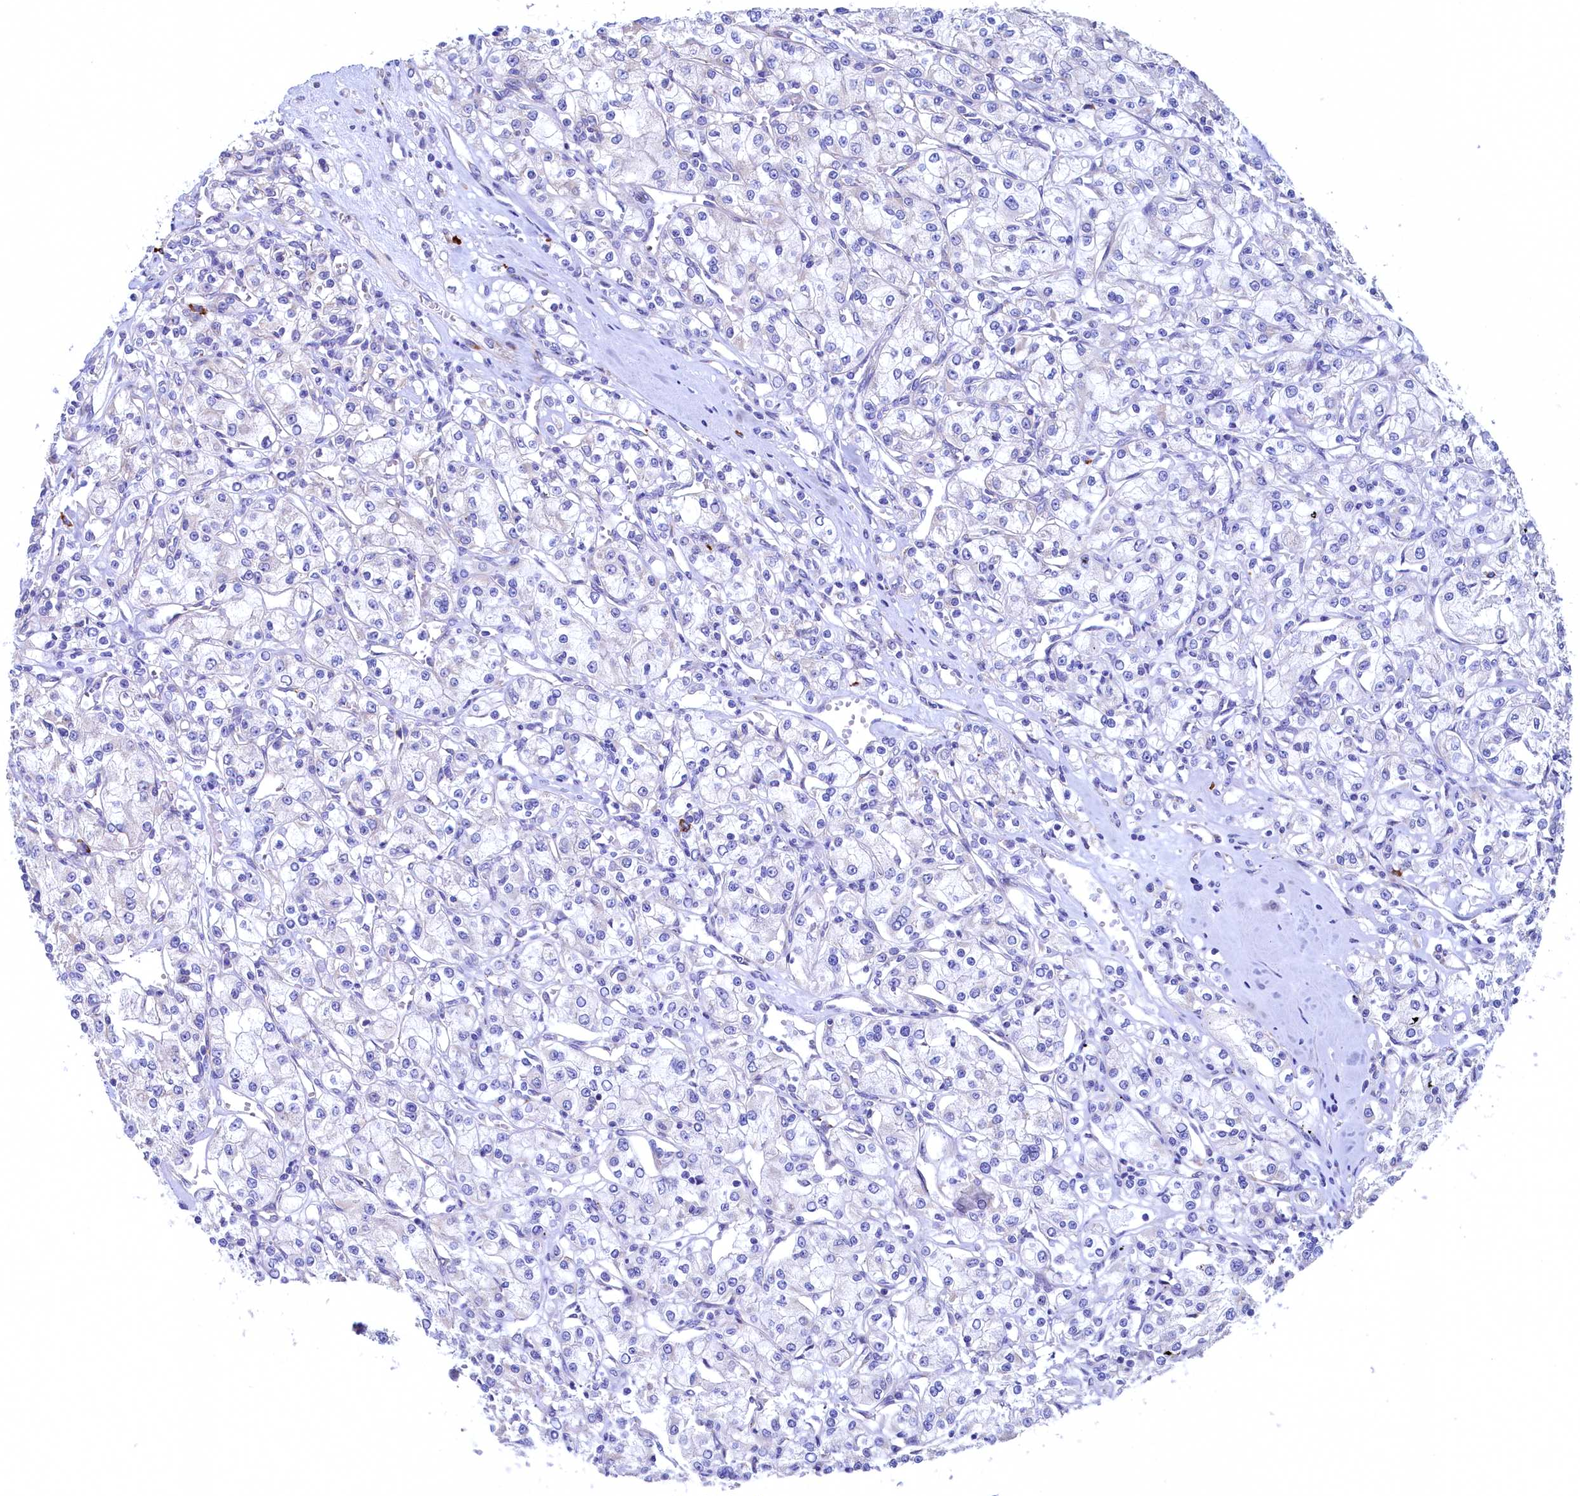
{"staining": {"intensity": "negative", "quantity": "none", "location": "none"}, "tissue": "renal cancer", "cell_type": "Tumor cells", "image_type": "cancer", "snomed": [{"axis": "morphology", "description": "Adenocarcinoma, NOS"}, {"axis": "topography", "description": "Kidney"}], "caption": "The IHC histopathology image has no significant positivity in tumor cells of renal cancer (adenocarcinoma) tissue. The staining was performed using DAB to visualize the protein expression in brown, while the nuclei were stained in blue with hematoxylin (Magnification: 20x).", "gene": "CBLIF", "patient": {"sex": "female", "age": 59}}